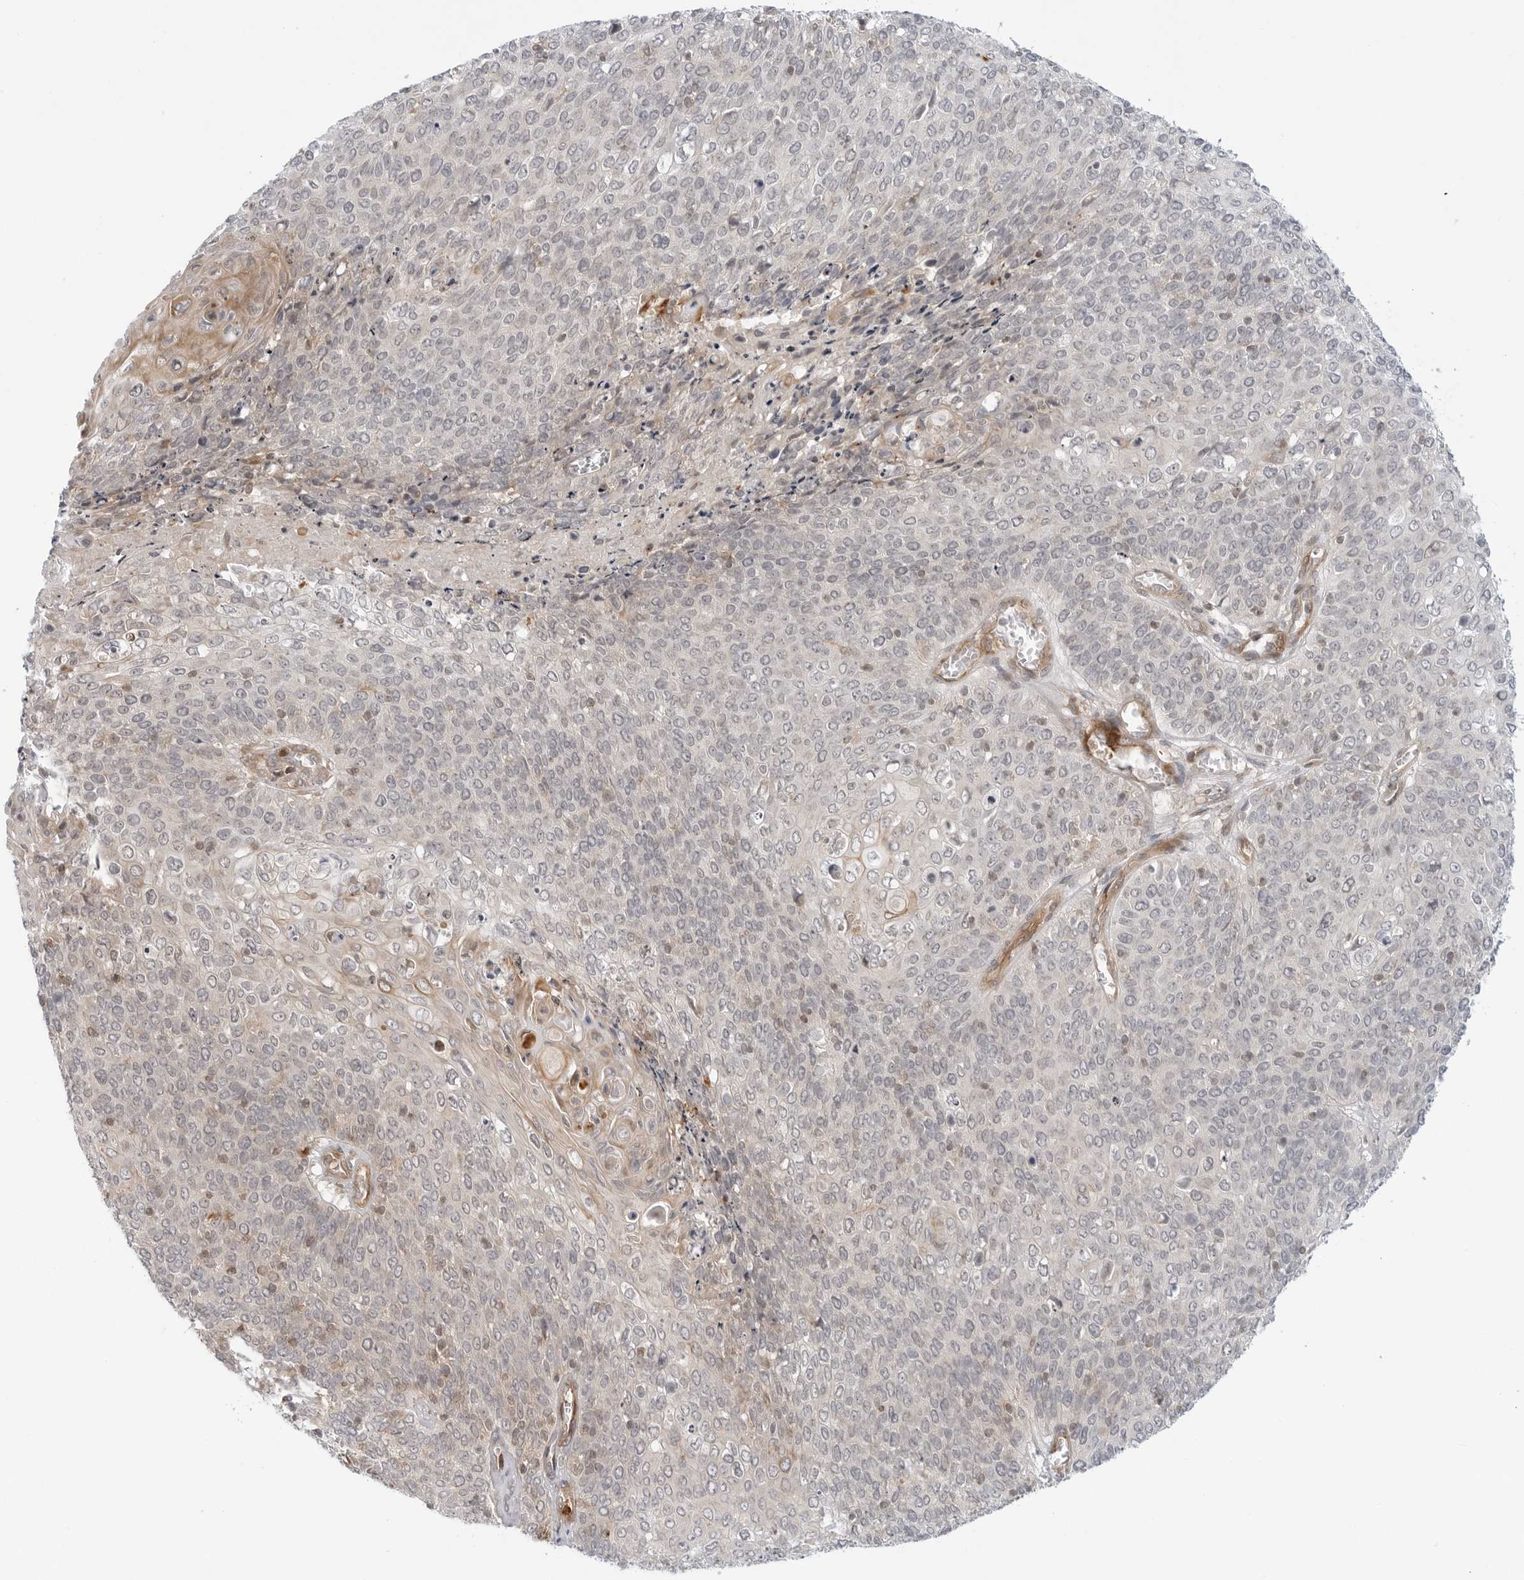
{"staining": {"intensity": "negative", "quantity": "none", "location": "none"}, "tissue": "cervical cancer", "cell_type": "Tumor cells", "image_type": "cancer", "snomed": [{"axis": "morphology", "description": "Squamous cell carcinoma, NOS"}, {"axis": "topography", "description": "Cervix"}], "caption": "A high-resolution image shows immunohistochemistry staining of cervical cancer (squamous cell carcinoma), which demonstrates no significant positivity in tumor cells.", "gene": "STXBP3", "patient": {"sex": "female", "age": 39}}